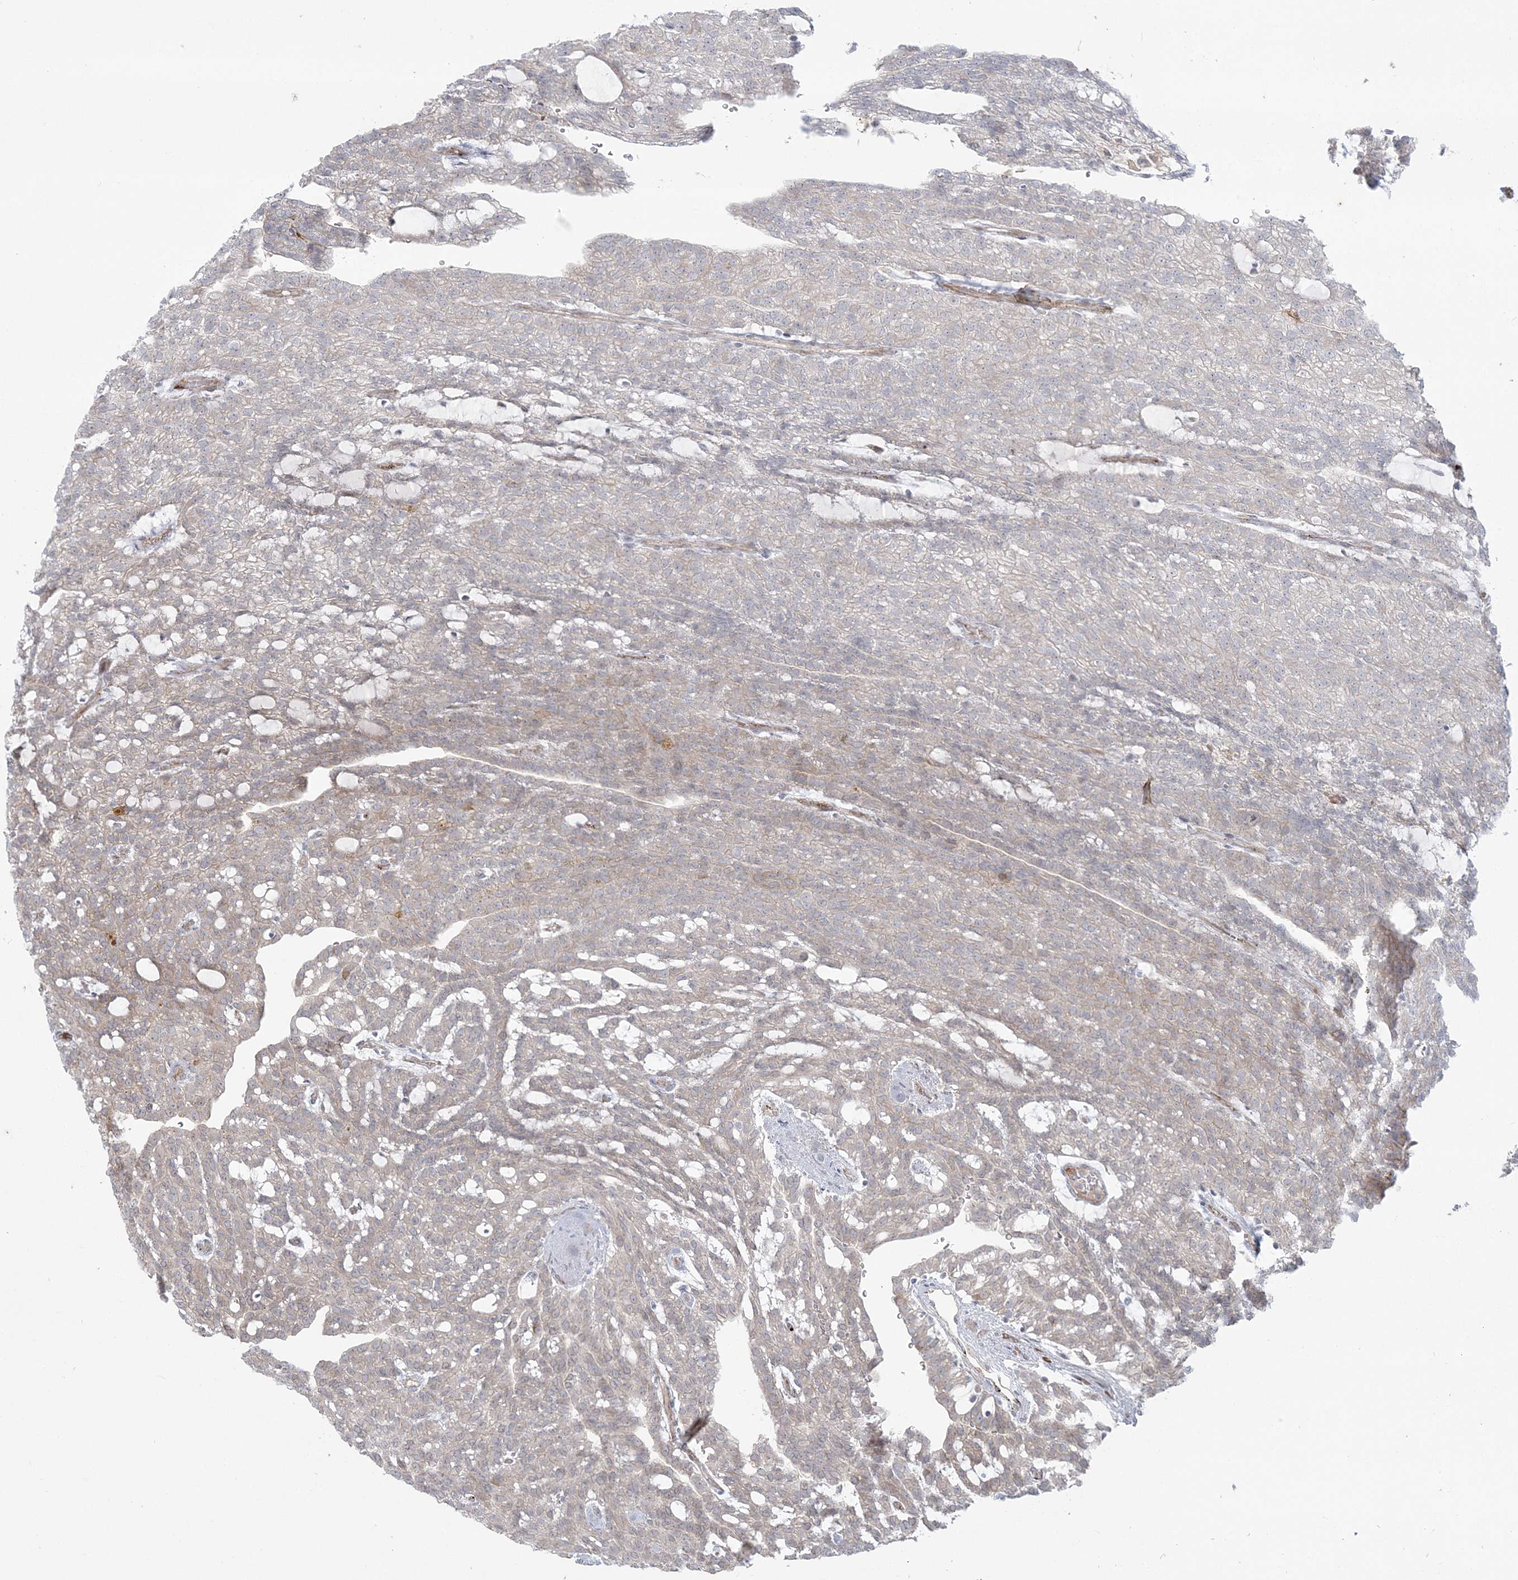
{"staining": {"intensity": "weak", "quantity": "<25%", "location": "cytoplasmic/membranous"}, "tissue": "renal cancer", "cell_type": "Tumor cells", "image_type": "cancer", "snomed": [{"axis": "morphology", "description": "Adenocarcinoma, NOS"}, {"axis": "topography", "description": "Kidney"}], "caption": "An image of human renal cancer (adenocarcinoma) is negative for staining in tumor cells.", "gene": "NUDT9", "patient": {"sex": "male", "age": 63}}